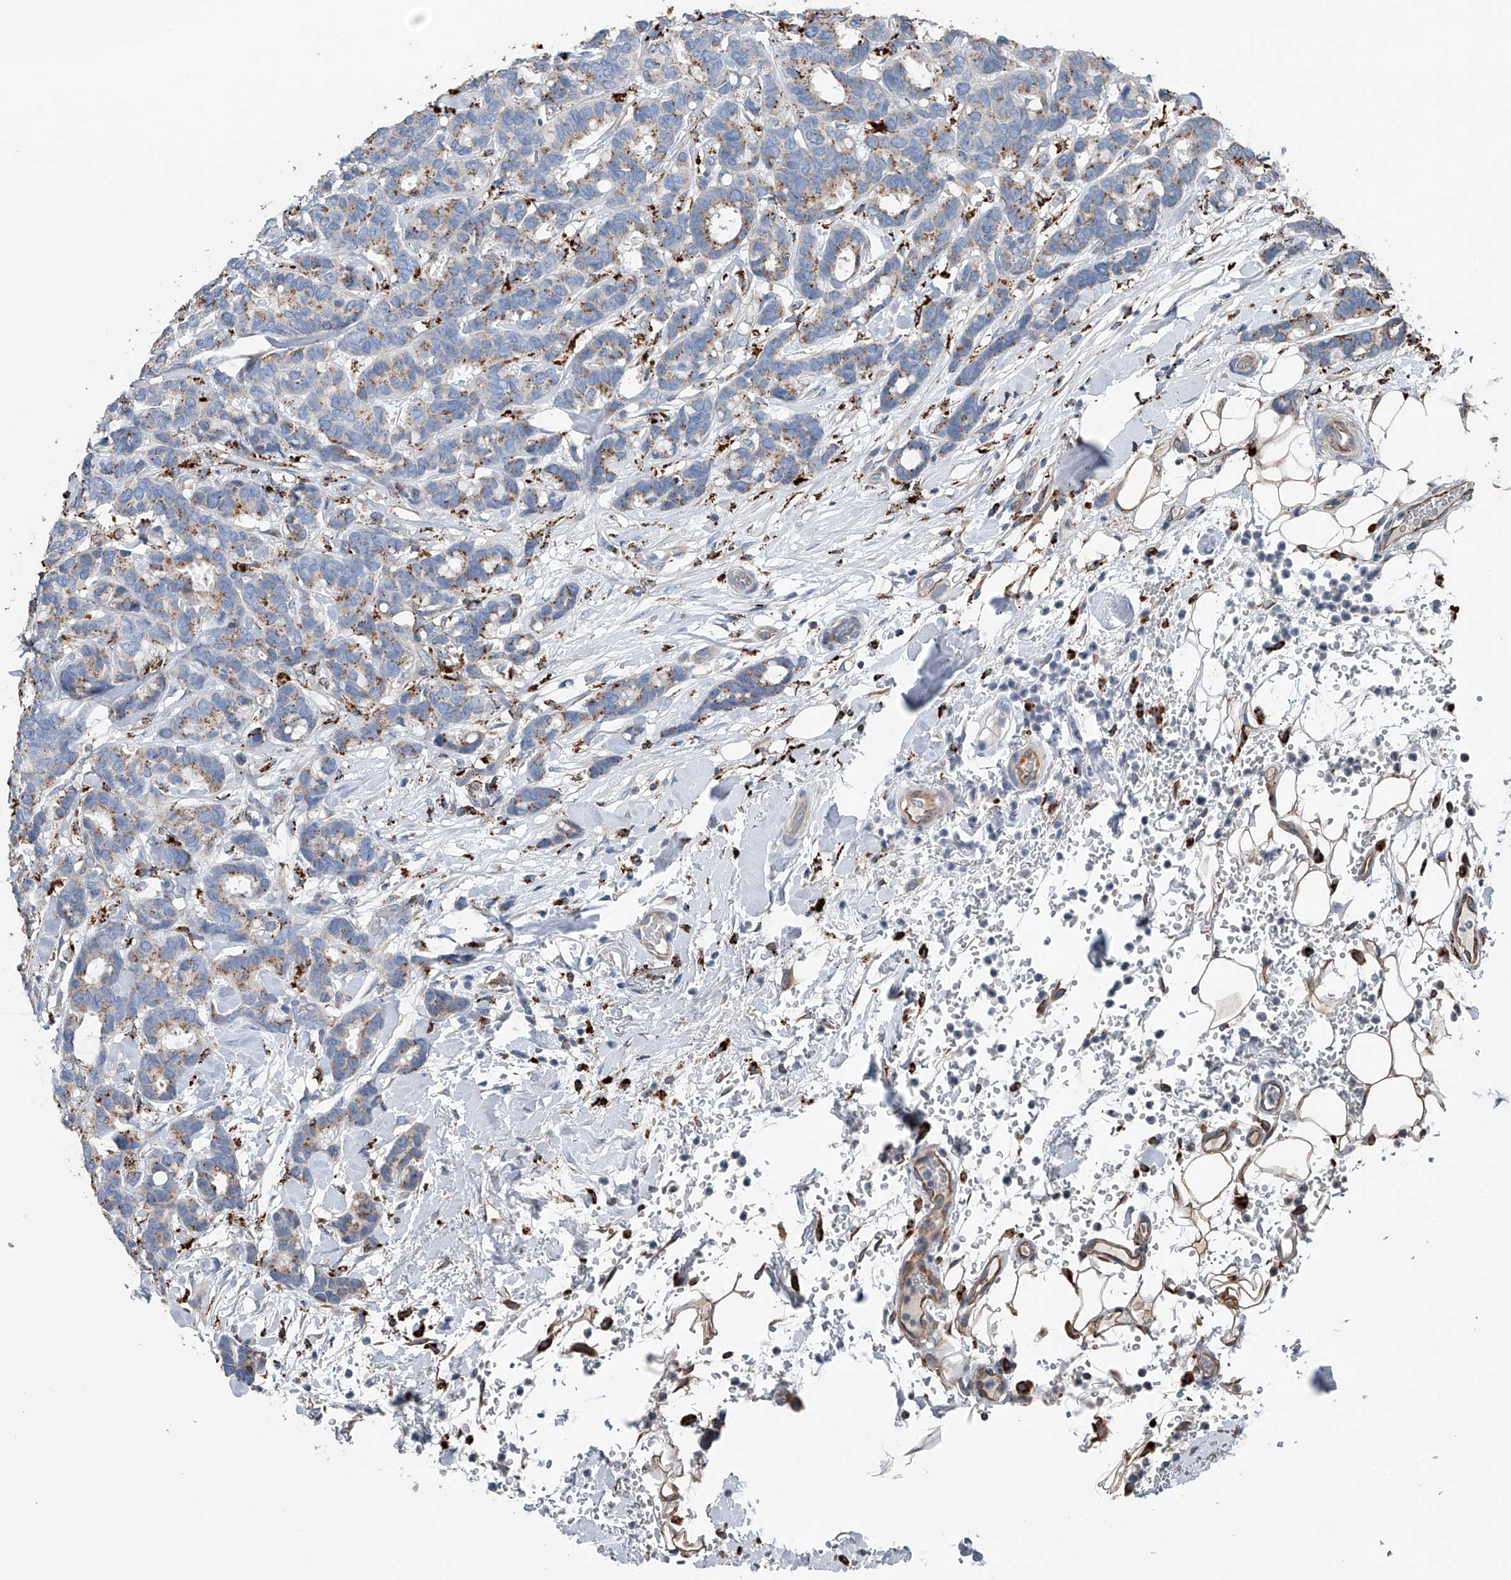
{"staining": {"intensity": "moderate", "quantity": "25%-75%", "location": "cytoplasmic/membranous"}, "tissue": "breast cancer", "cell_type": "Tumor cells", "image_type": "cancer", "snomed": [{"axis": "morphology", "description": "Duct carcinoma"}, {"axis": "topography", "description": "Breast"}], "caption": "Protein staining reveals moderate cytoplasmic/membranous staining in approximately 25%-75% of tumor cells in breast cancer (invasive ductal carcinoma).", "gene": "ZNF772", "patient": {"sex": "female", "age": 87}}